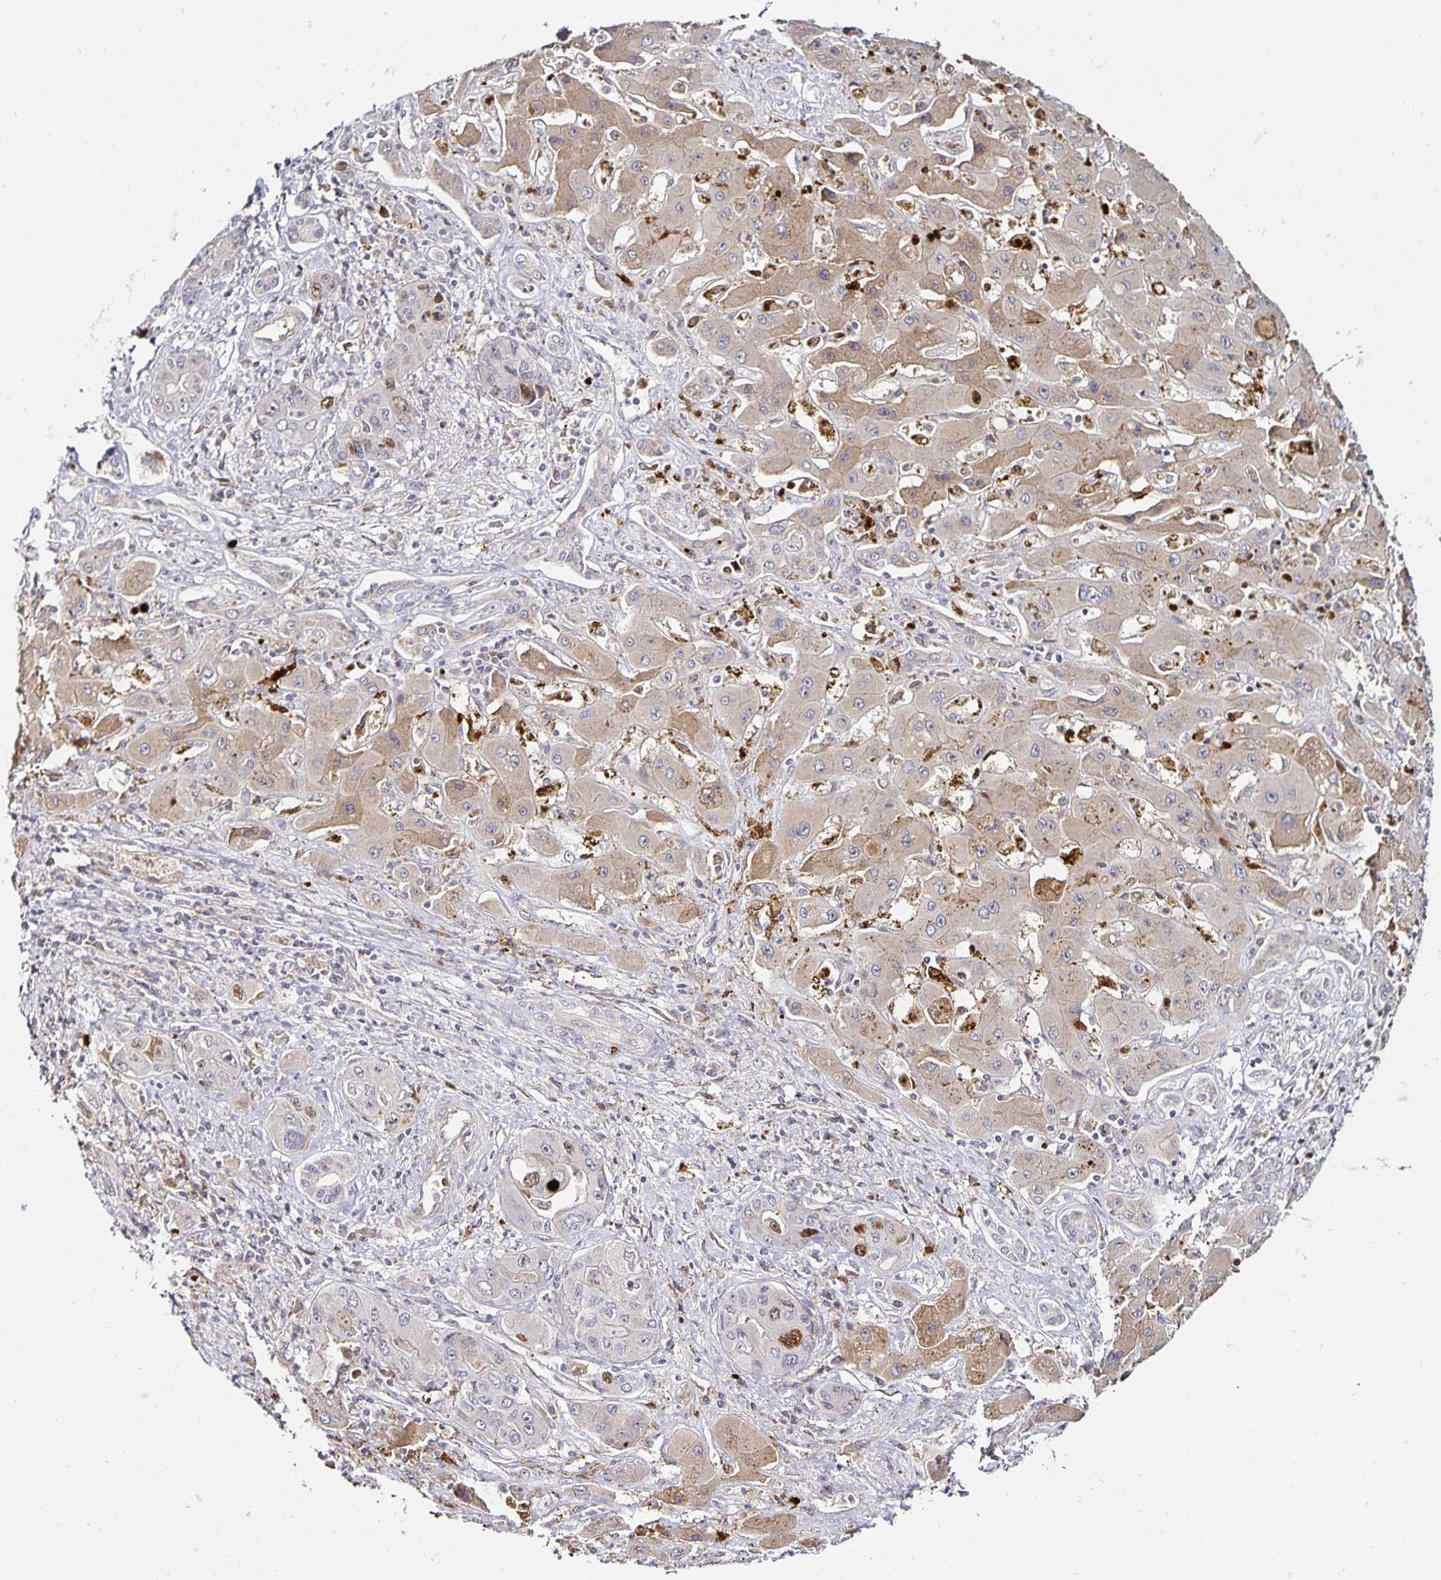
{"staining": {"intensity": "strong", "quantity": "<25%", "location": "nuclear"}, "tissue": "liver cancer", "cell_type": "Tumor cells", "image_type": "cancer", "snomed": [{"axis": "morphology", "description": "Cholangiocarcinoma"}, {"axis": "topography", "description": "Liver"}], "caption": "Liver cancer (cholangiocarcinoma) stained with a protein marker displays strong staining in tumor cells.", "gene": "ANLN", "patient": {"sex": "male", "age": 67}}